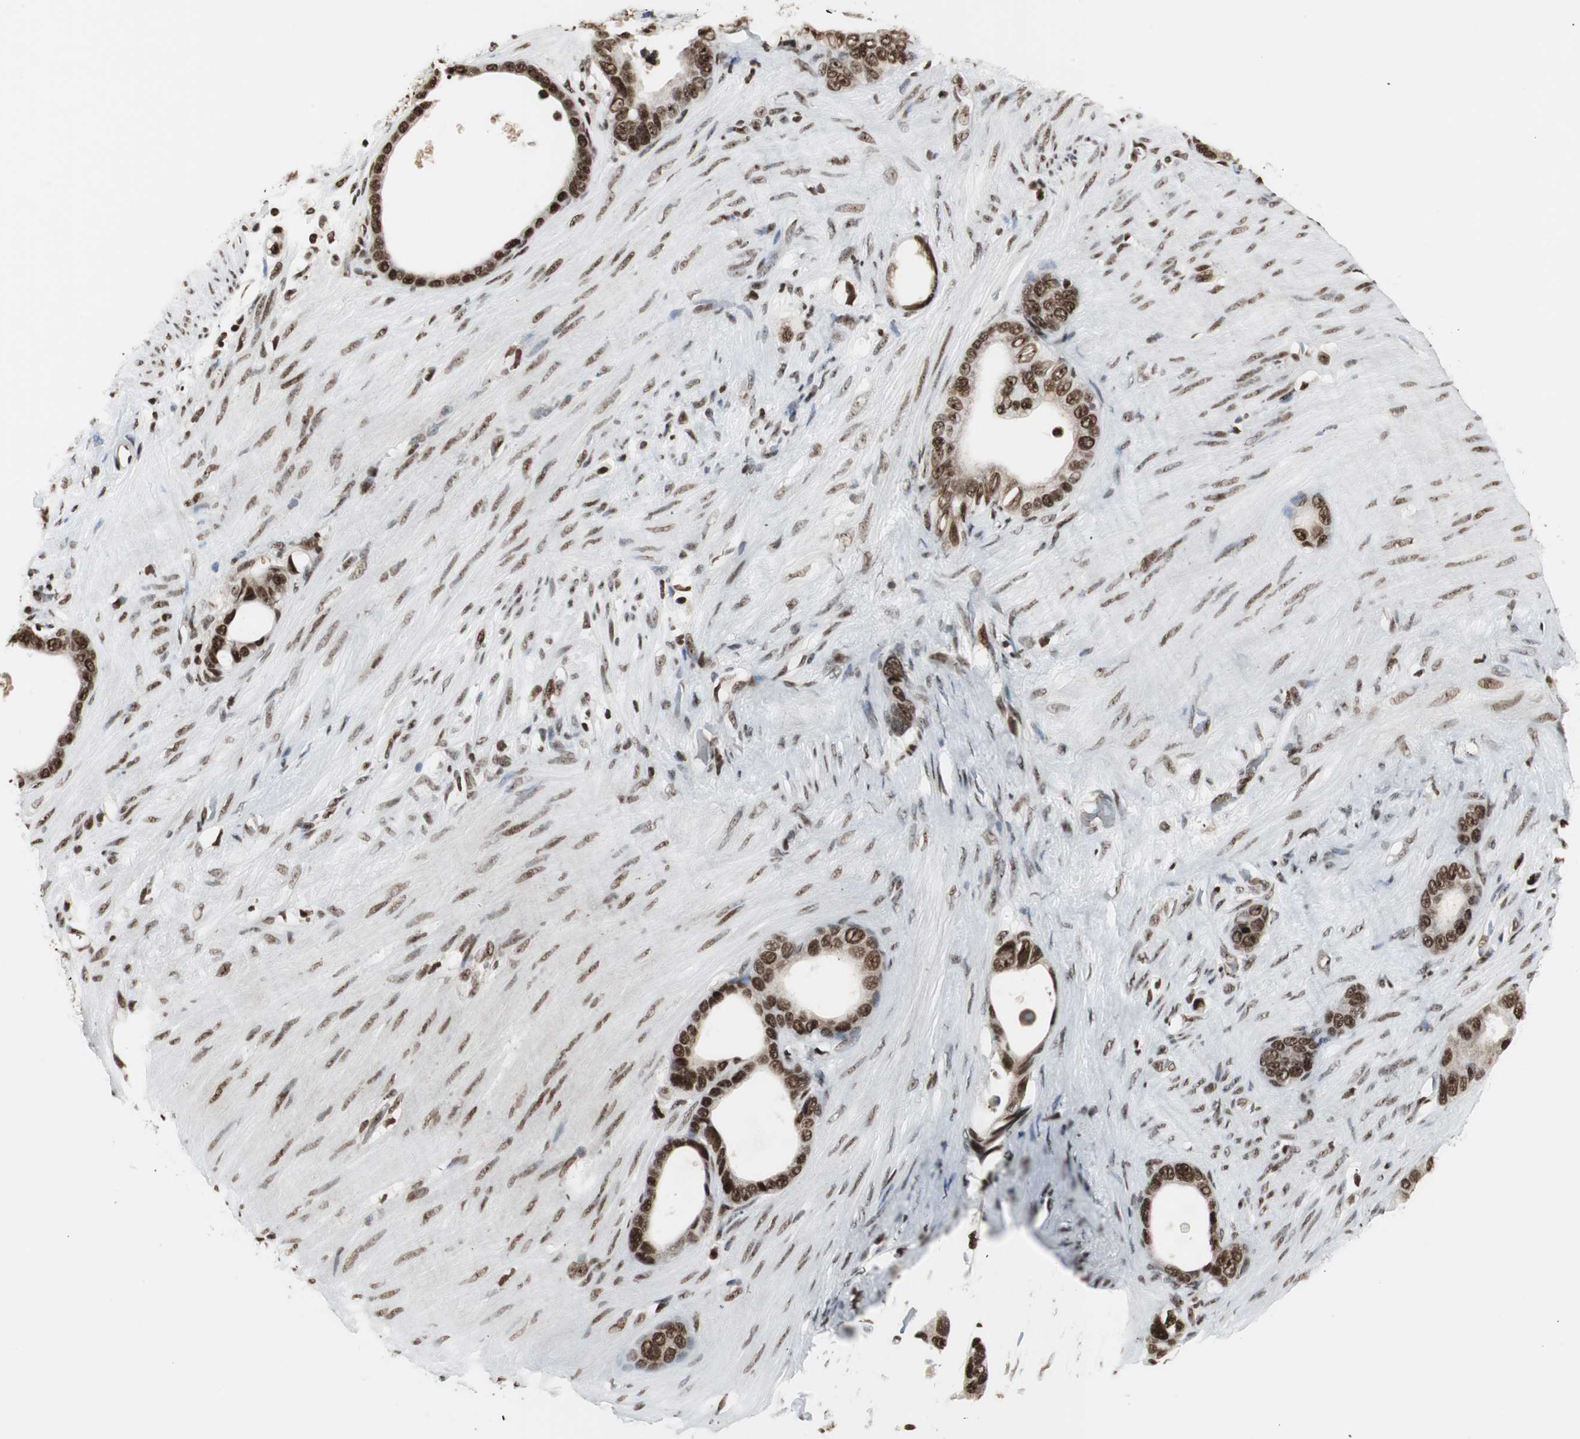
{"staining": {"intensity": "strong", "quantity": ">75%", "location": "cytoplasmic/membranous,nuclear"}, "tissue": "stomach cancer", "cell_type": "Tumor cells", "image_type": "cancer", "snomed": [{"axis": "morphology", "description": "Adenocarcinoma, NOS"}, {"axis": "topography", "description": "Stomach"}], "caption": "Immunohistochemistry (IHC) (DAB) staining of stomach cancer reveals strong cytoplasmic/membranous and nuclear protein positivity in approximately >75% of tumor cells.", "gene": "PARN", "patient": {"sex": "female", "age": 75}}